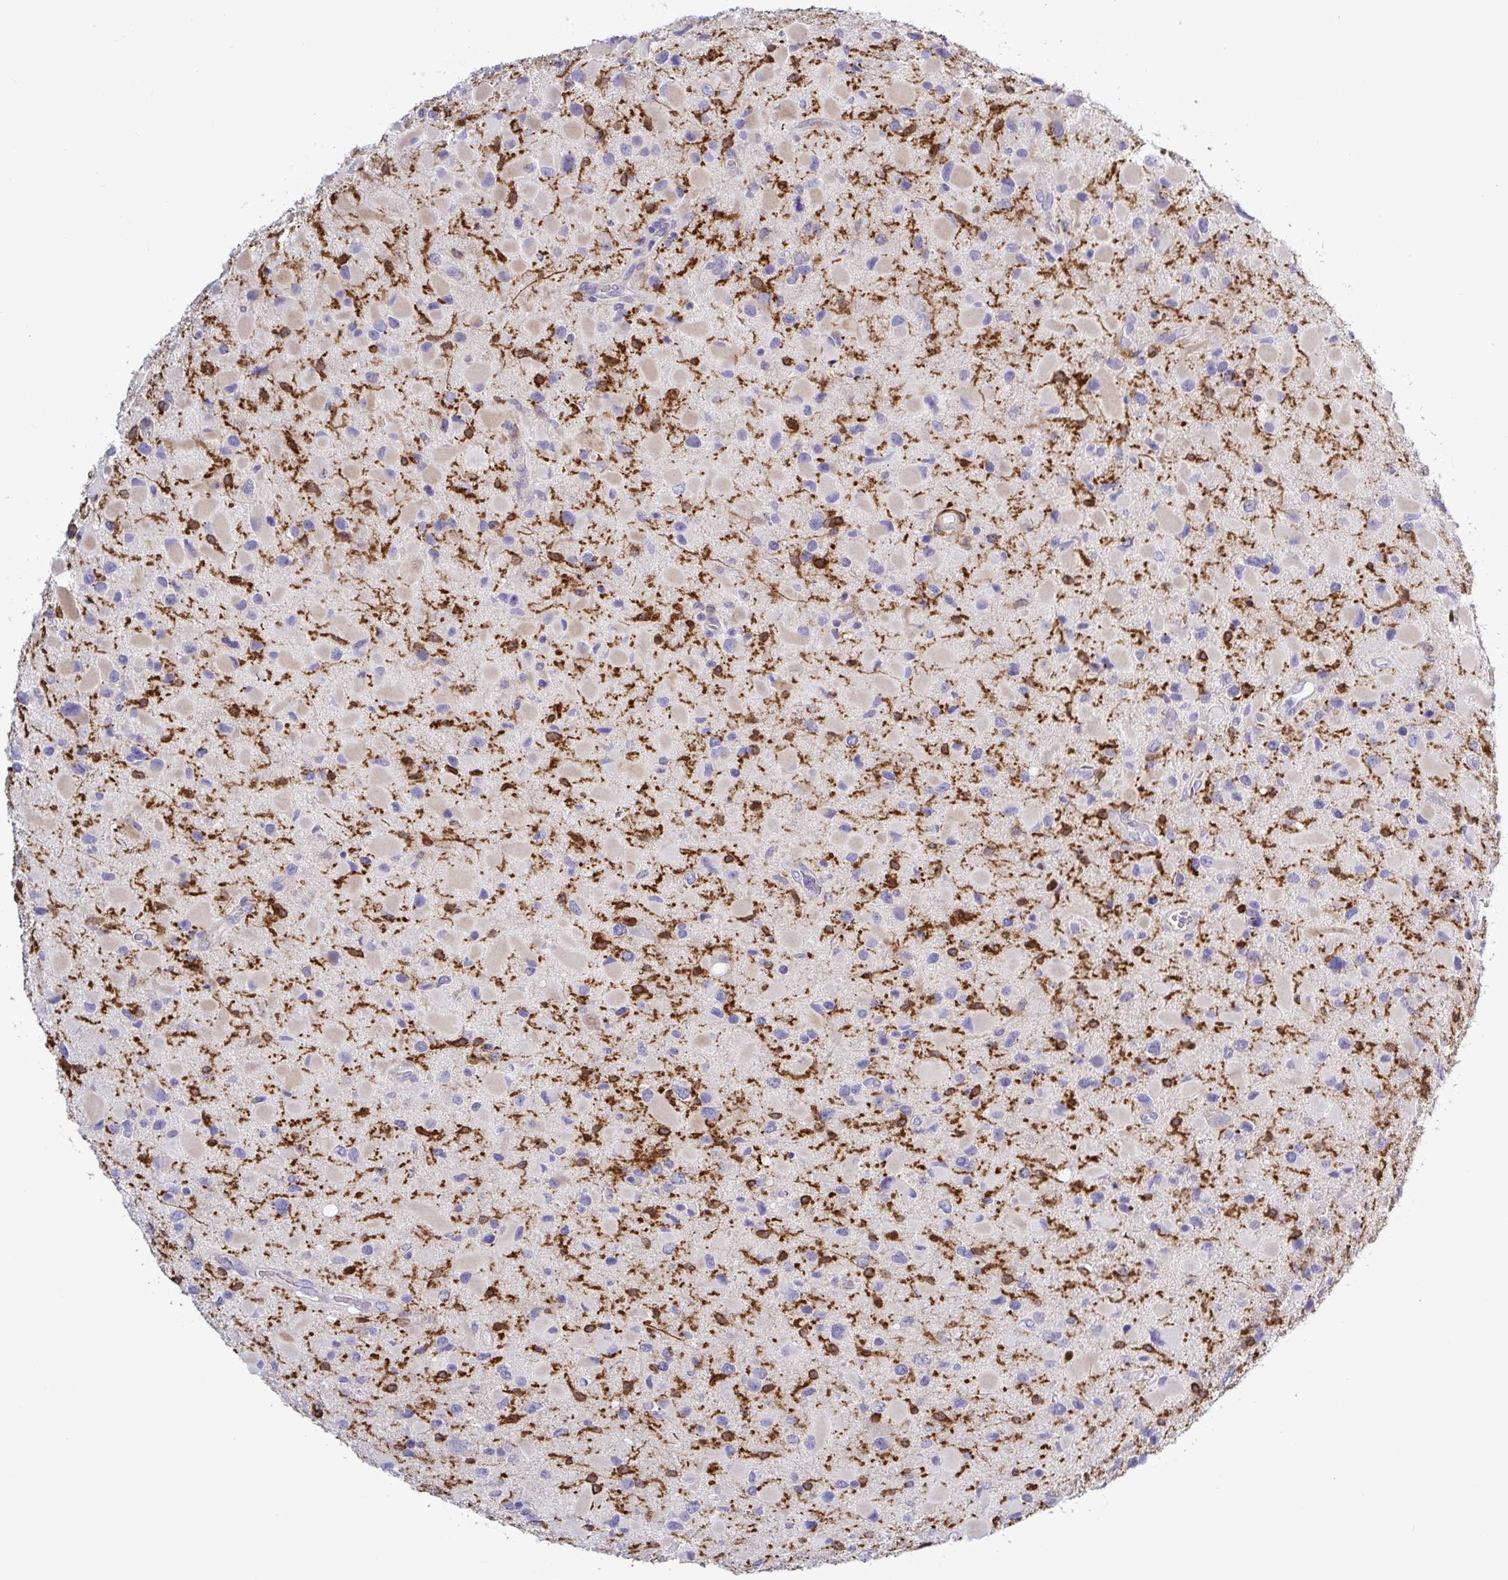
{"staining": {"intensity": "strong", "quantity": "<25%", "location": "cytoplasmic/membranous"}, "tissue": "glioma", "cell_type": "Tumor cells", "image_type": "cancer", "snomed": [{"axis": "morphology", "description": "Glioma, malignant, Low grade"}, {"axis": "topography", "description": "Brain"}], "caption": "Approximately <25% of tumor cells in malignant glioma (low-grade) show strong cytoplasmic/membranous protein expression as visualized by brown immunohistochemical staining.", "gene": "TNNI2", "patient": {"sex": "female", "age": 32}}